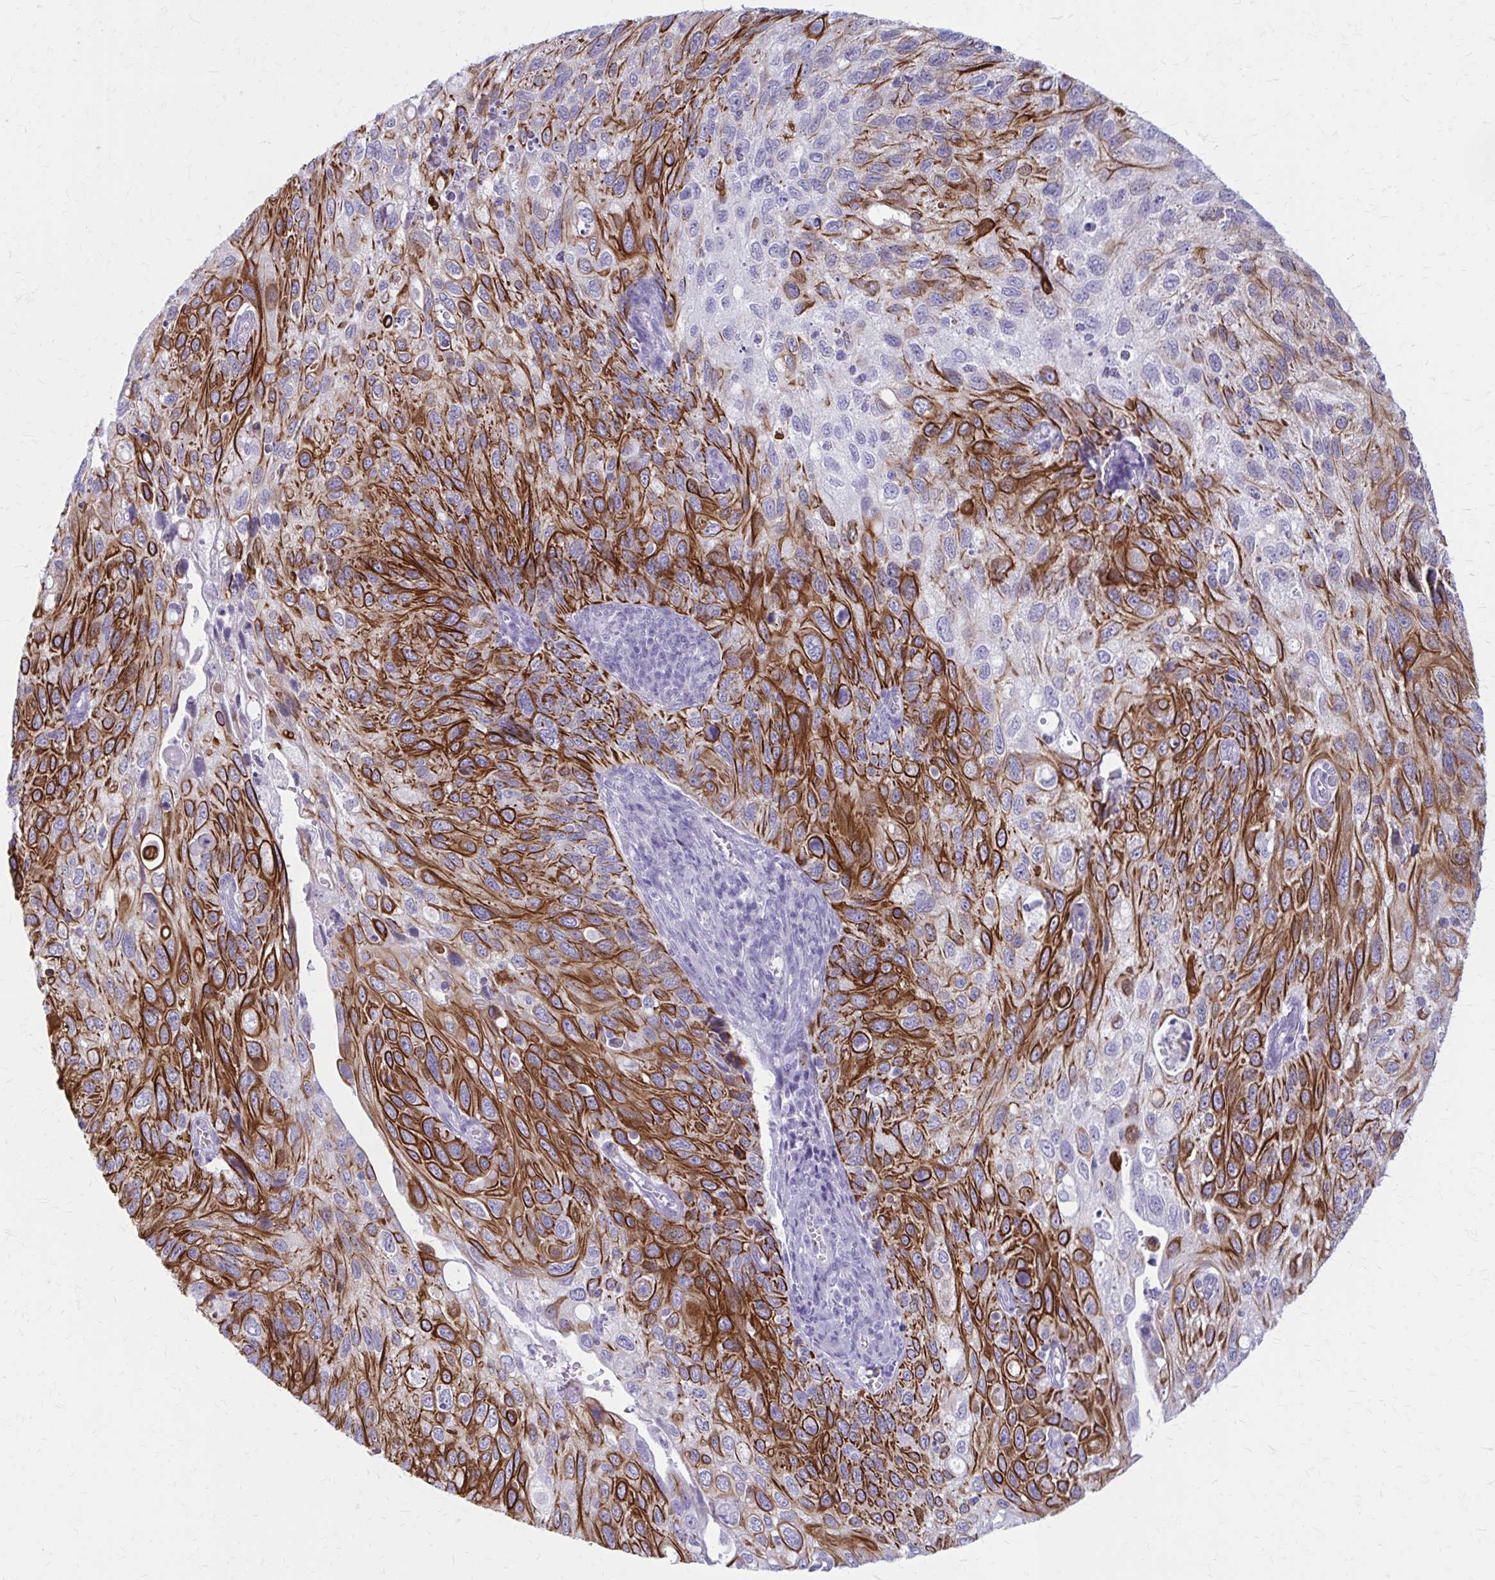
{"staining": {"intensity": "strong", "quantity": ">75%", "location": "cytoplasmic/membranous"}, "tissue": "cervical cancer", "cell_type": "Tumor cells", "image_type": "cancer", "snomed": [{"axis": "morphology", "description": "Squamous cell carcinoma, NOS"}, {"axis": "topography", "description": "Cervix"}], "caption": "Tumor cells show high levels of strong cytoplasmic/membranous positivity in approximately >75% of cells in squamous cell carcinoma (cervical).", "gene": "KRT5", "patient": {"sex": "female", "age": 70}}